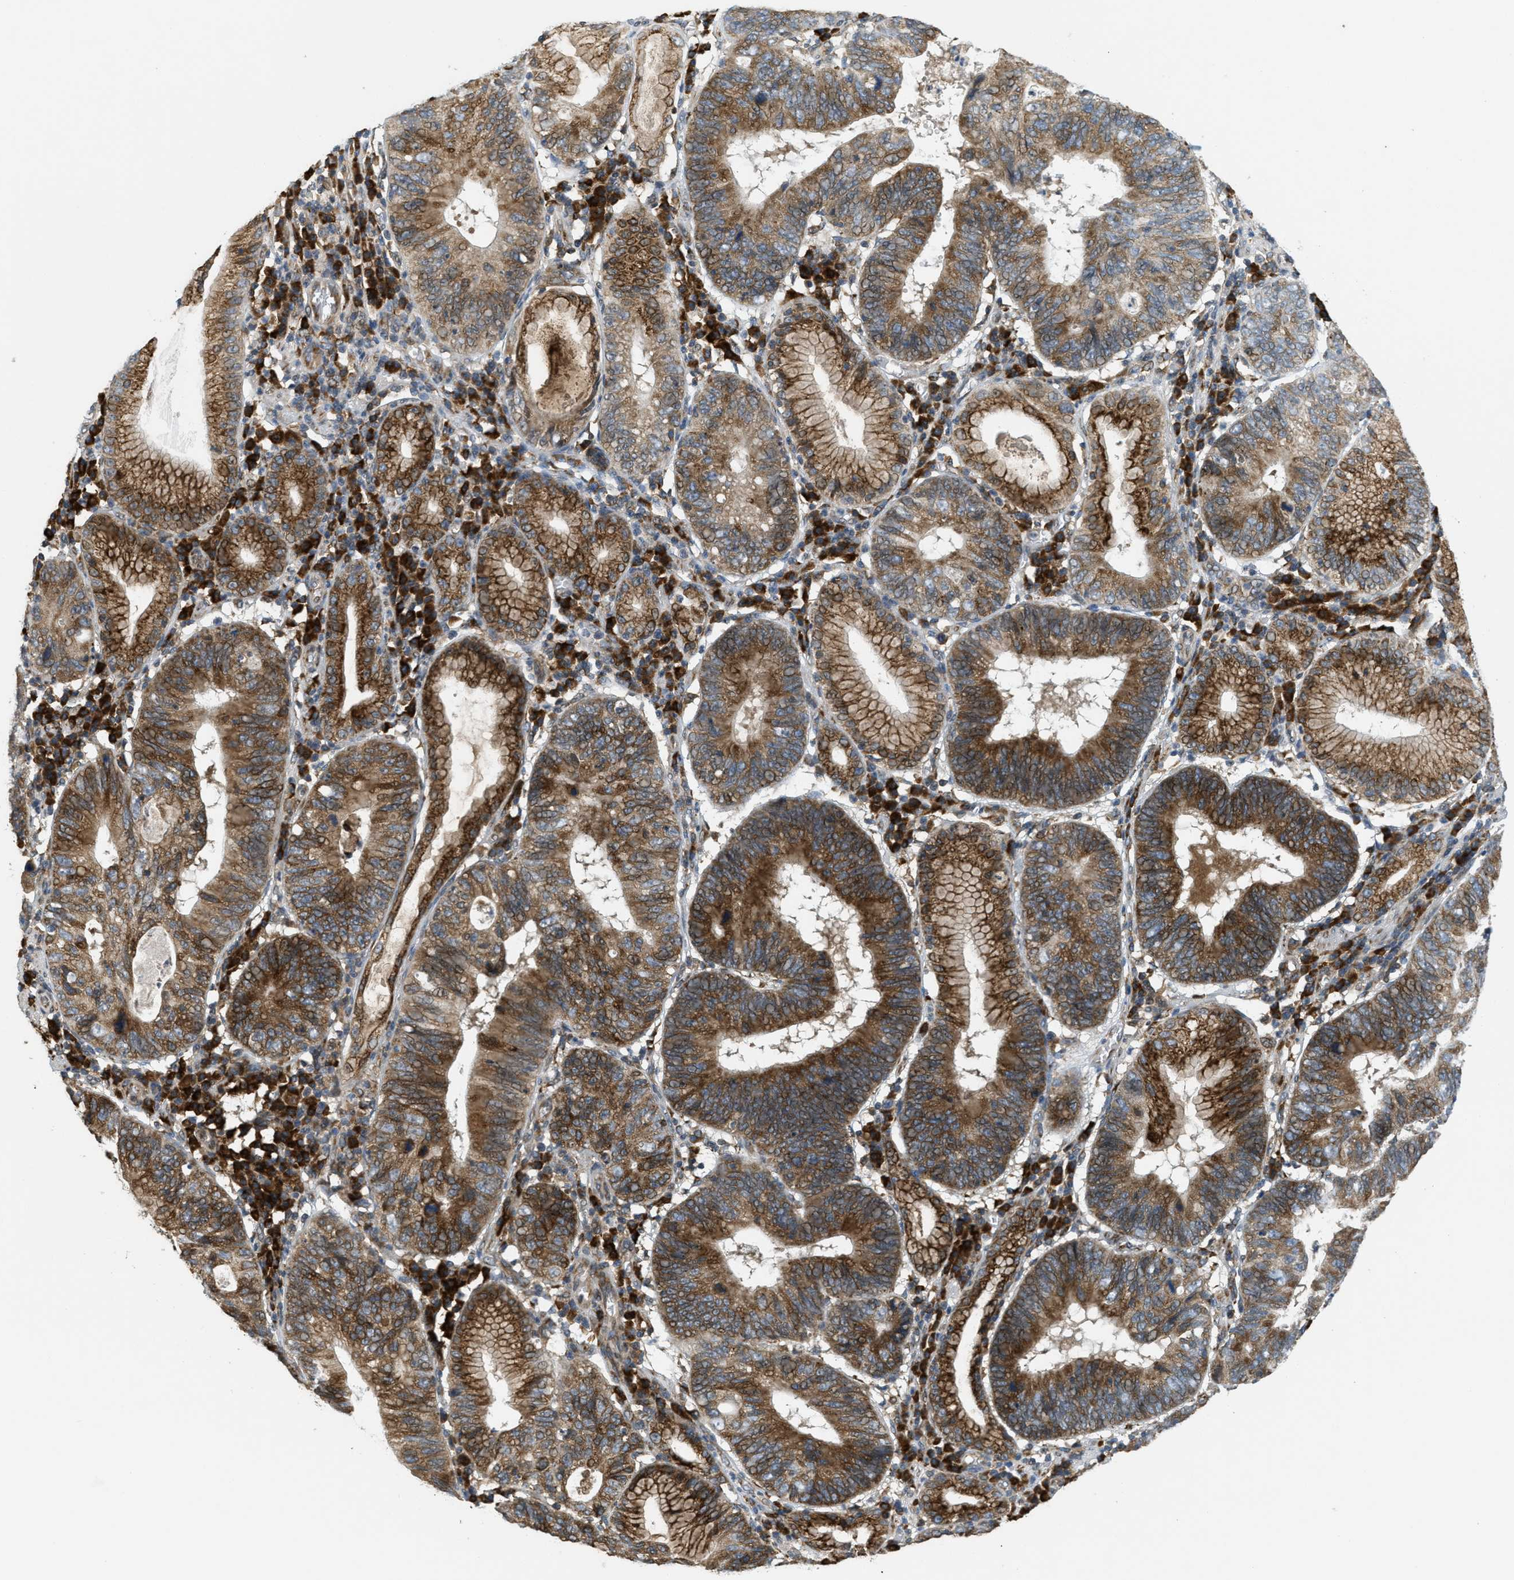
{"staining": {"intensity": "strong", "quantity": ">75%", "location": "cytoplasmic/membranous"}, "tissue": "stomach cancer", "cell_type": "Tumor cells", "image_type": "cancer", "snomed": [{"axis": "morphology", "description": "Adenocarcinoma, NOS"}, {"axis": "topography", "description": "Stomach"}], "caption": "Stomach cancer (adenocarcinoma) stained with immunohistochemistry demonstrates strong cytoplasmic/membranous expression in approximately >75% of tumor cells.", "gene": "PCDH18", "patient": {"sex": "male", "age": 59}}